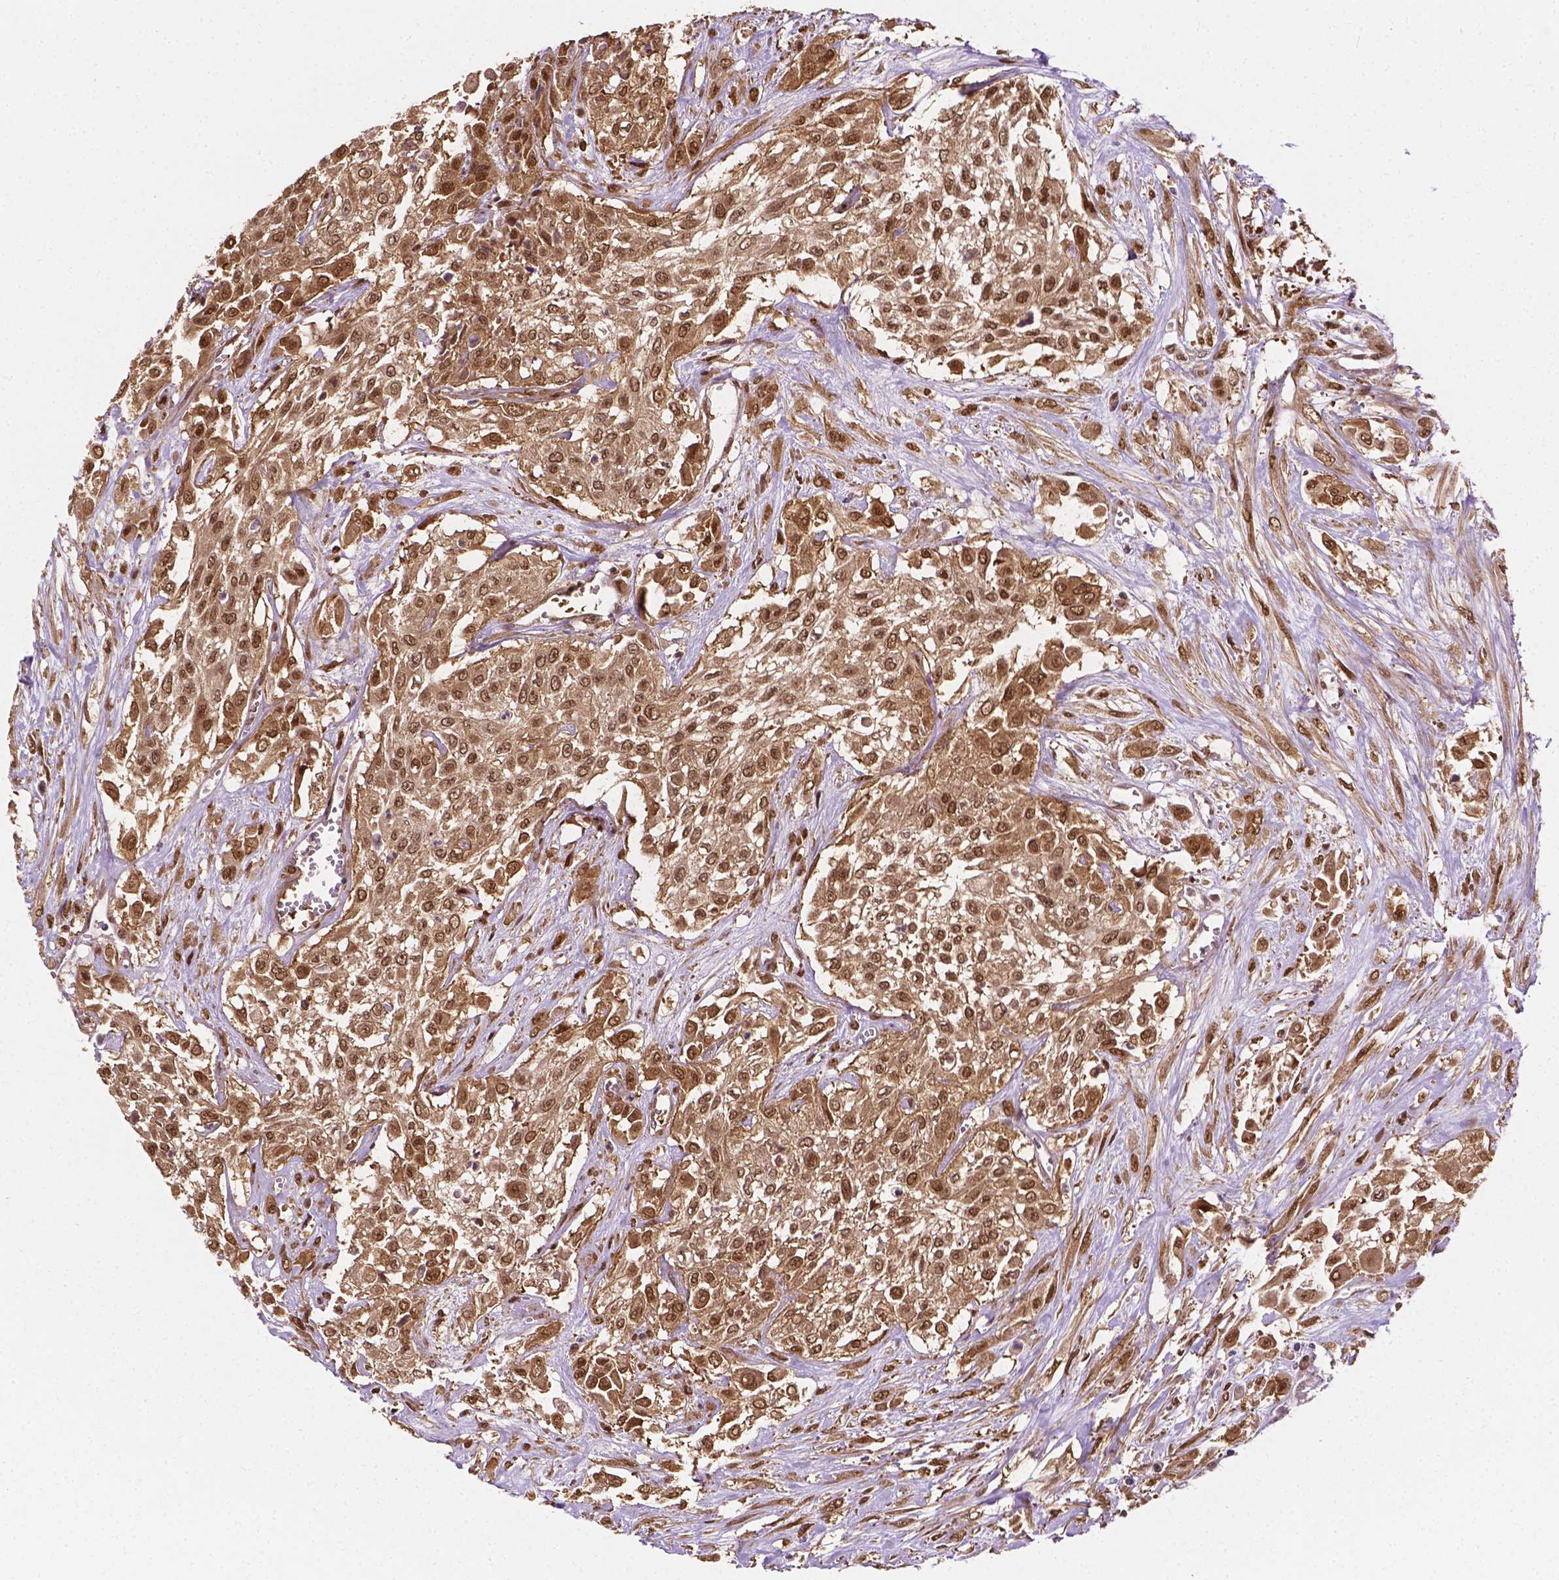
{"staining": {"intensity": "moderate", "quantity": ">75%", "location": "cytoplasmic/membranous,nuclear"}, "tissue": "urothelial cancer", "cell_type": "Tumor cells", "image_type": "cancer", "snomed": [{"axis": "morphology", "description": "Urothelial carcinoma, High grade"}, {"axis": "topography", "description": "Urinary bladder"}], "caption": "Human urothelial cancer stained with a protein marker displays moderate staining in tumor cells.", "gene": "YAP1", "patient": {"sex": "male", "age": 57}}